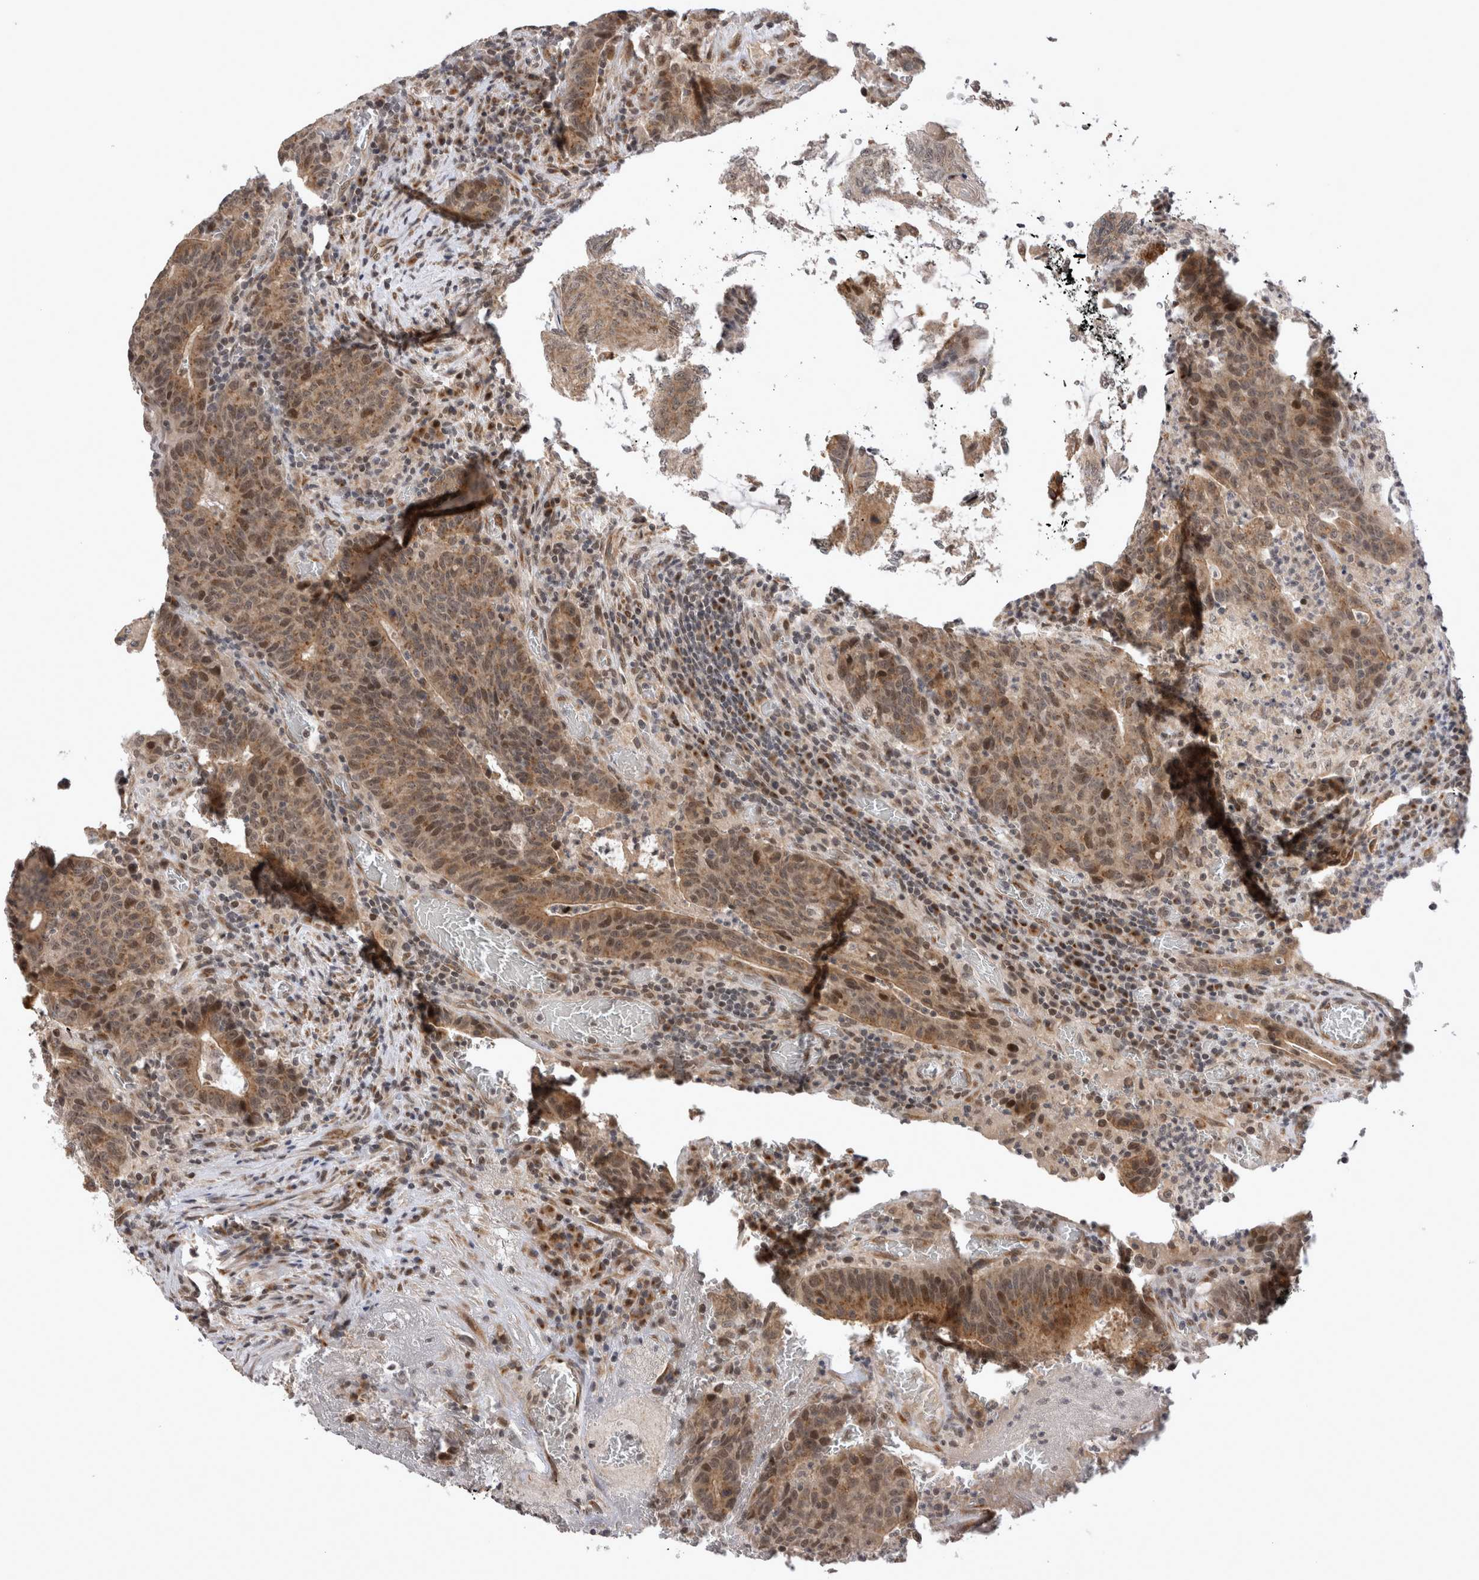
{"staining": {"intensity": "moderate", "quantity": ">75%", "location": "cytoplasmic/membranous,nuclear"}, "tissue": "colorectal cancer", "cell_type": "Tumor cells", "image_type": "cancer", "snomed": [{"axis": "morphology", "description": "Adenocarcinoma, NOS"}, {"axis": "topography", "description": "Colon"}], "caption": "Moderate cytoplasmic/membranous and nuclear staining for a protein is identified in approximately >75% of tumor cells of adenocarcinoma (colorectal) using IHC.", "gene": "TMEM65", "patient": {"sex": "female", "age": 75}}